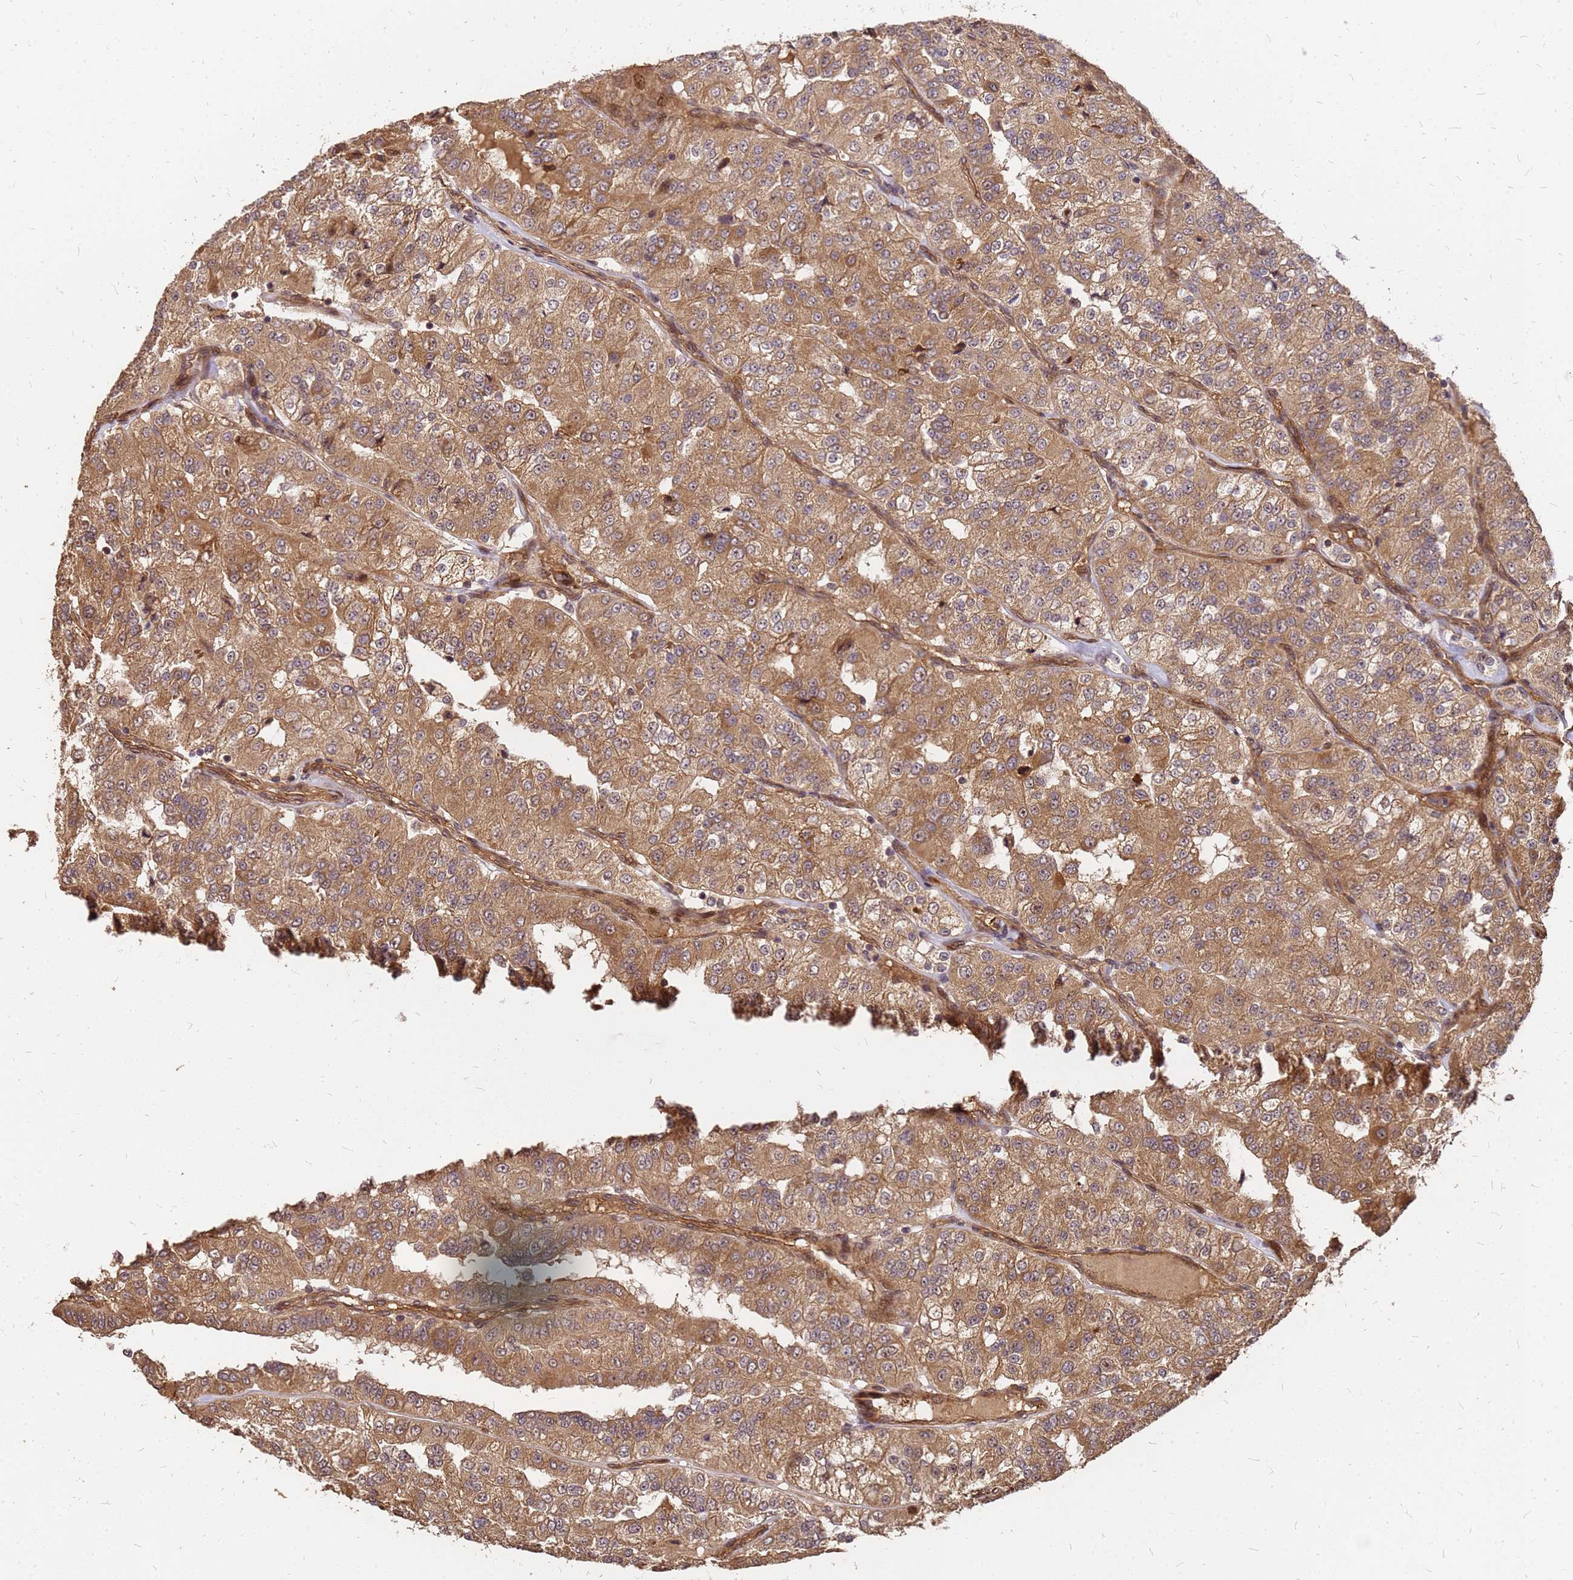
{"staining": {"intensity": "moderate", "quantity": ">75%", "location": "cytoplasmic/membranous"}, "tissue": "renal cancer", "cell_type": "Tumor cells", "image_type": "cancer", "snomed": [{"axis": "morphology", "description": "Adenocarcinoma, NOS"}, {"axis": "topography", "description": "Kidney"}], "caption": "Renal adenocarcinoma stained for a protein demonstrates moderate cytoplasmic/membranous positivity in tumor cells. The staining was performed using DAB (3,3'-diaminobenzidine) to visualize the protein expression in brown, while the nuclei were stained in blue with hematoxylin (Magnification: 20x).", "gene": "GPATCH8", "patient": {"sex": "female", "age": 63}}